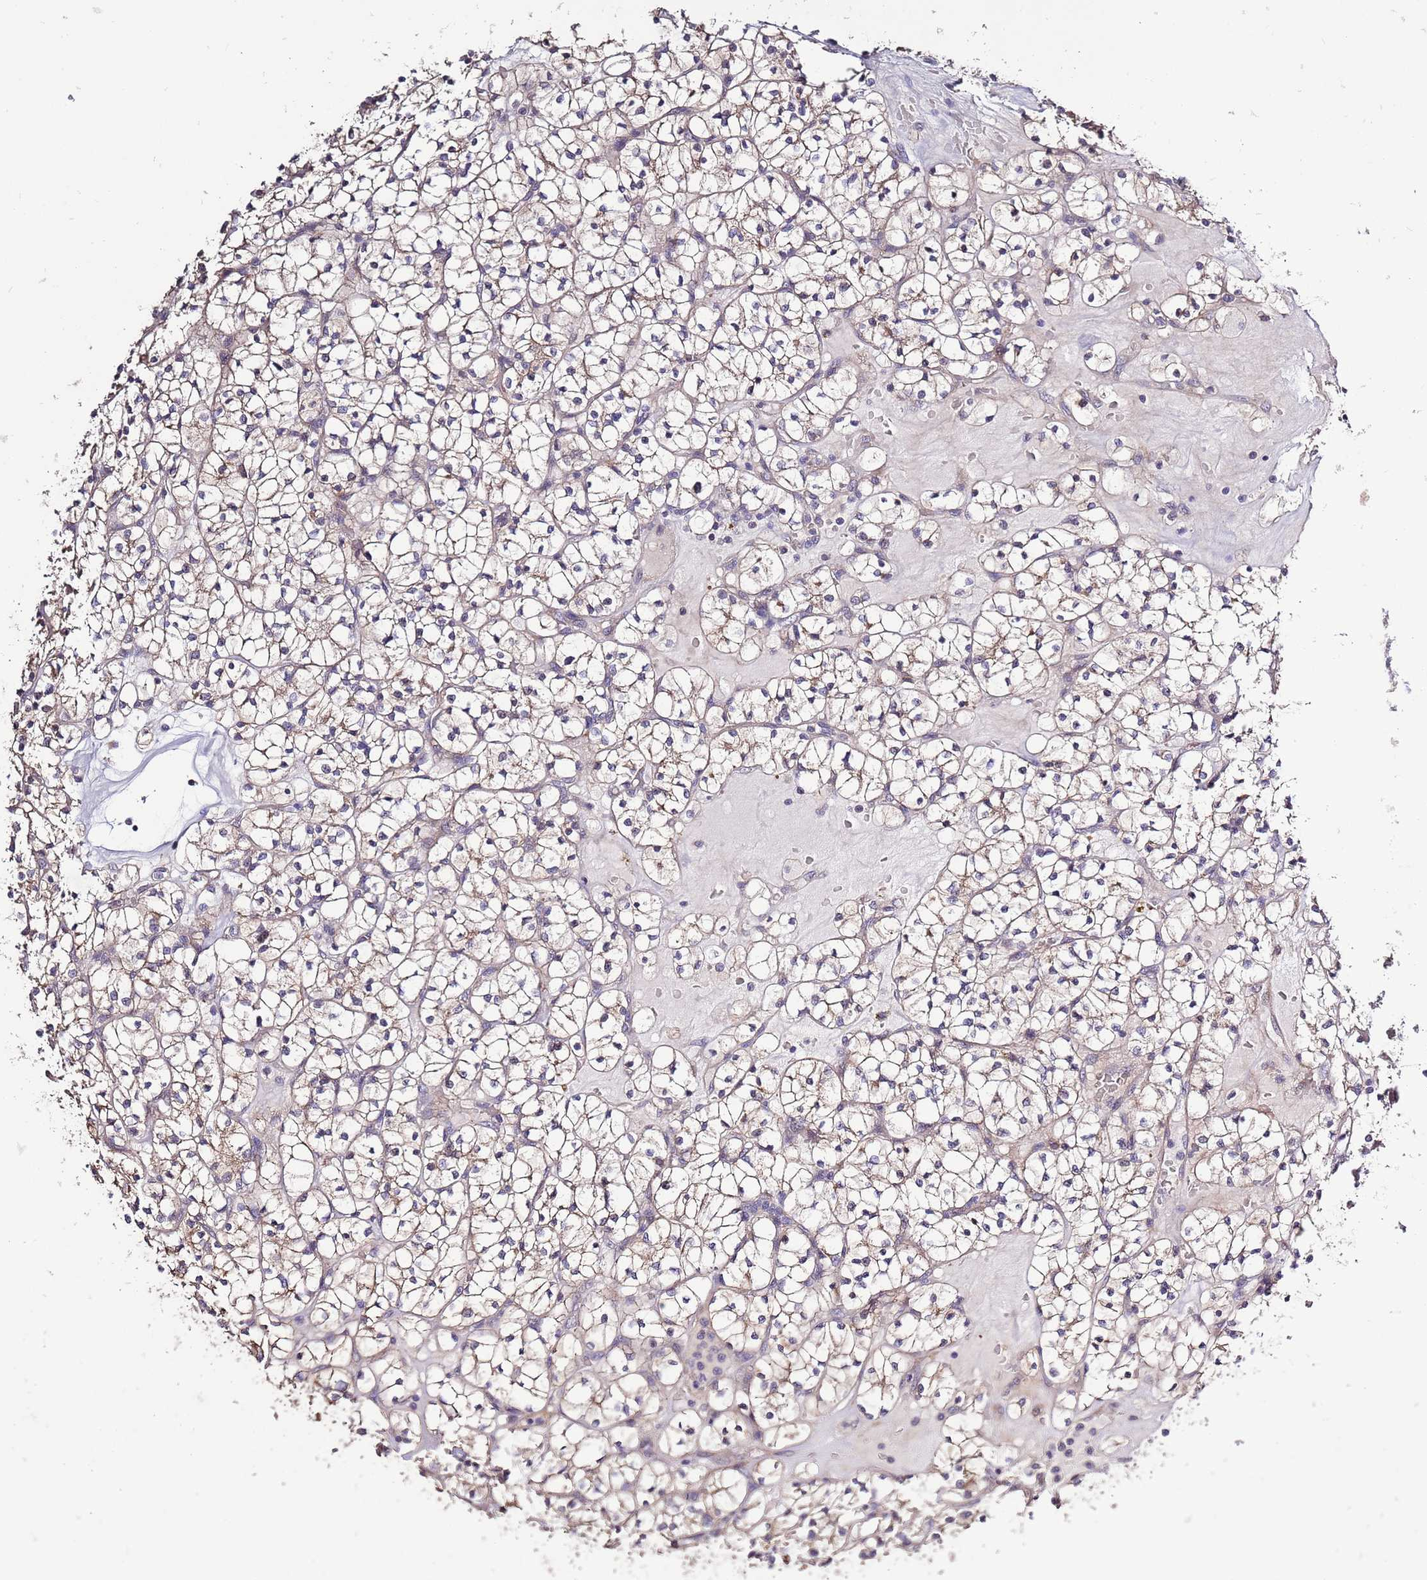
{"staining": {"intensity": "negative", "quantity": "none", "location": "none"}, "tissue": "renal cancer", "cell_type": "Tumor cells", "image_type": "cancer", "snomed": [{"axis": "morphology", "description": "Adenocarcinoma, NOS"}, {"axis": "topography", "description": "Kidney"}], "caption": "The immunohistochemistry (IHC) histopathology image has no significant positivity in tumor cells of adenocarcinoma (renal) tissue.", "gene": "LIPJ", "patient": {"sex": "female", "age": 64}}